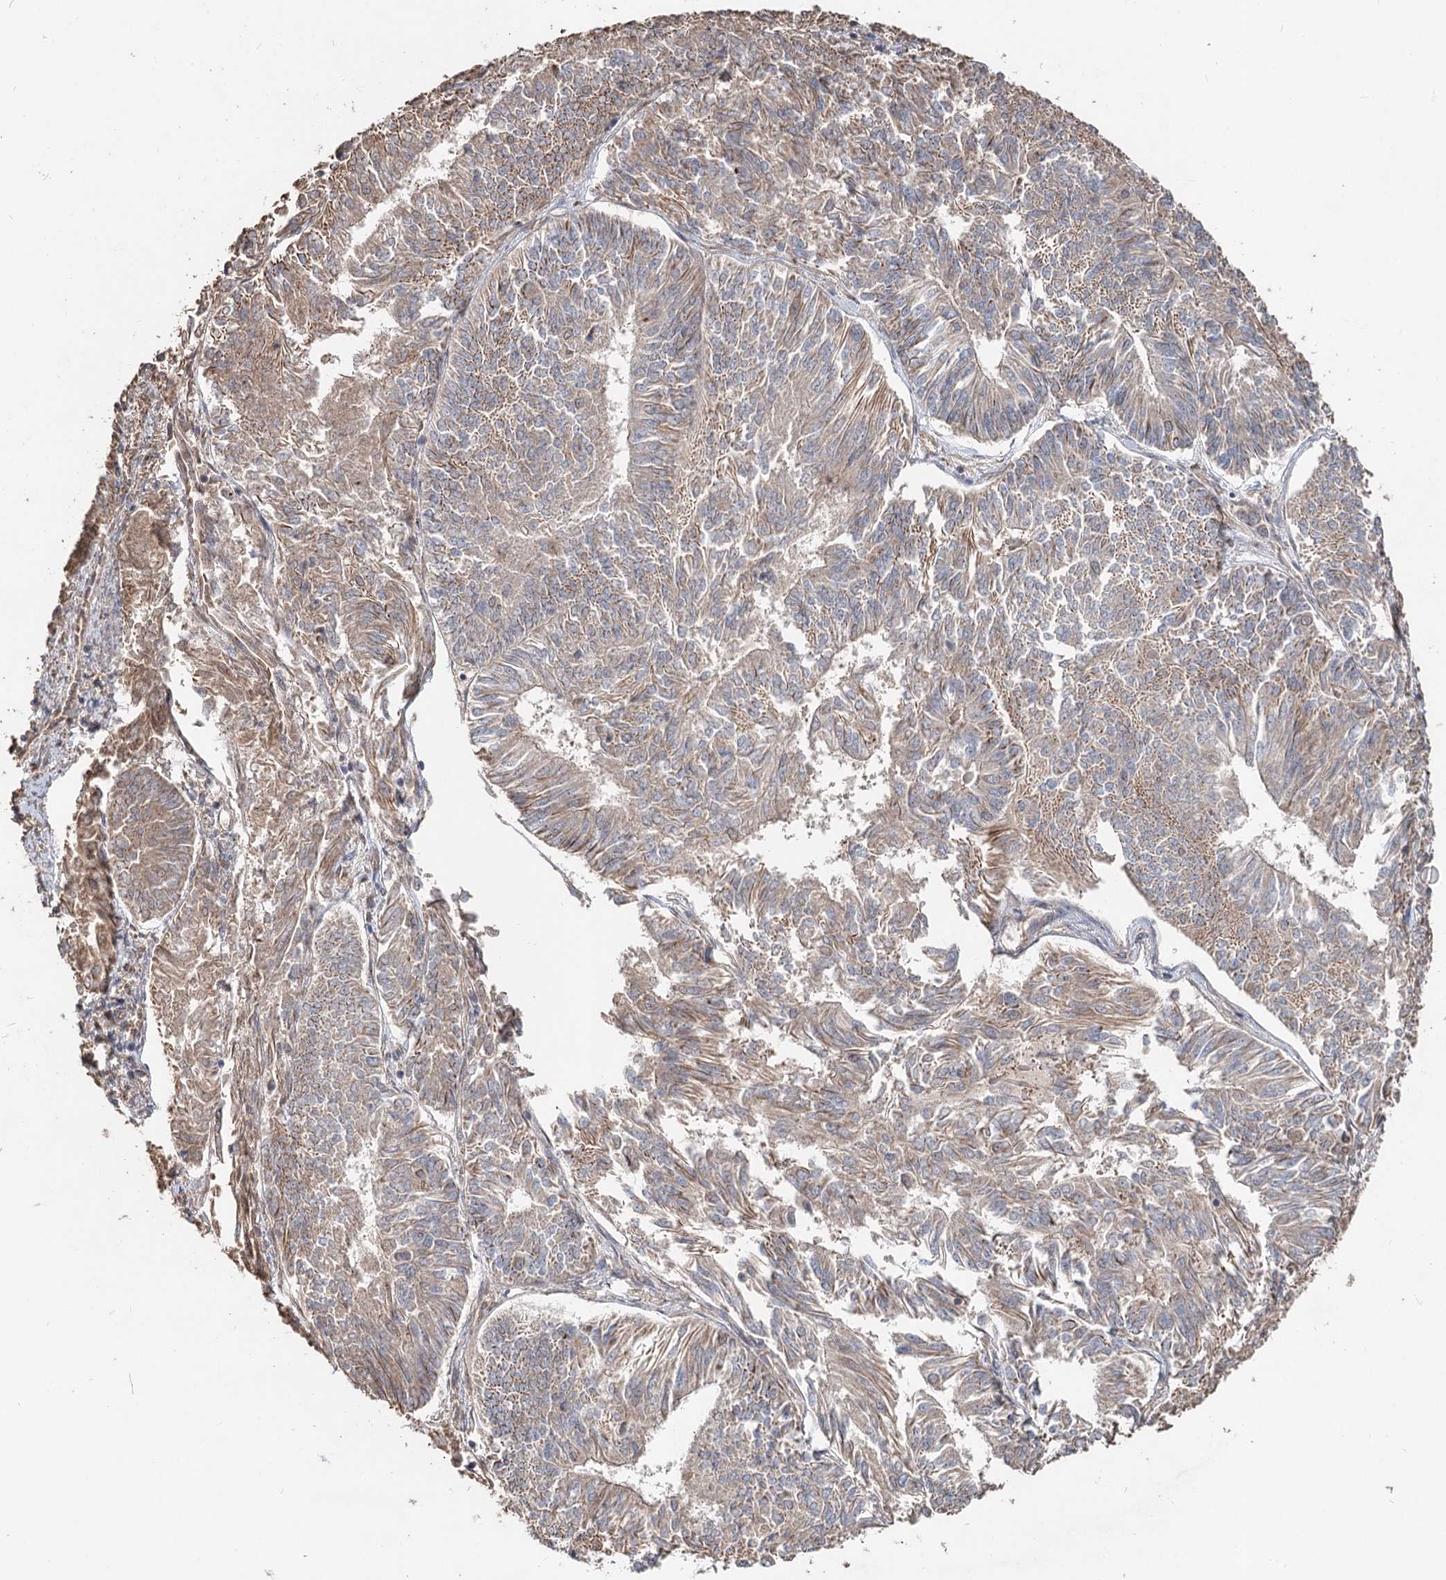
{"staining": {"intensity": "weak", "quantity": ">75%", "location": "cytoplasmic/membranous"}, "tissue": "endometrial cancer", "cell_type": "Tumor cells", "image_type": "cancer", "snomed": [{"axis": "morphology", "description": "Adenocarcinoma, NOS"}, {"axis": "topography", "description": "Endometrium"}], "caption": "A brown stain labels weak cytoplasmic/membranous expression of a protein in human adenocarcinoma (endometrial) tumor cells.", "gene": "SPART", "patient": {"sex": "female", "age": 58}}